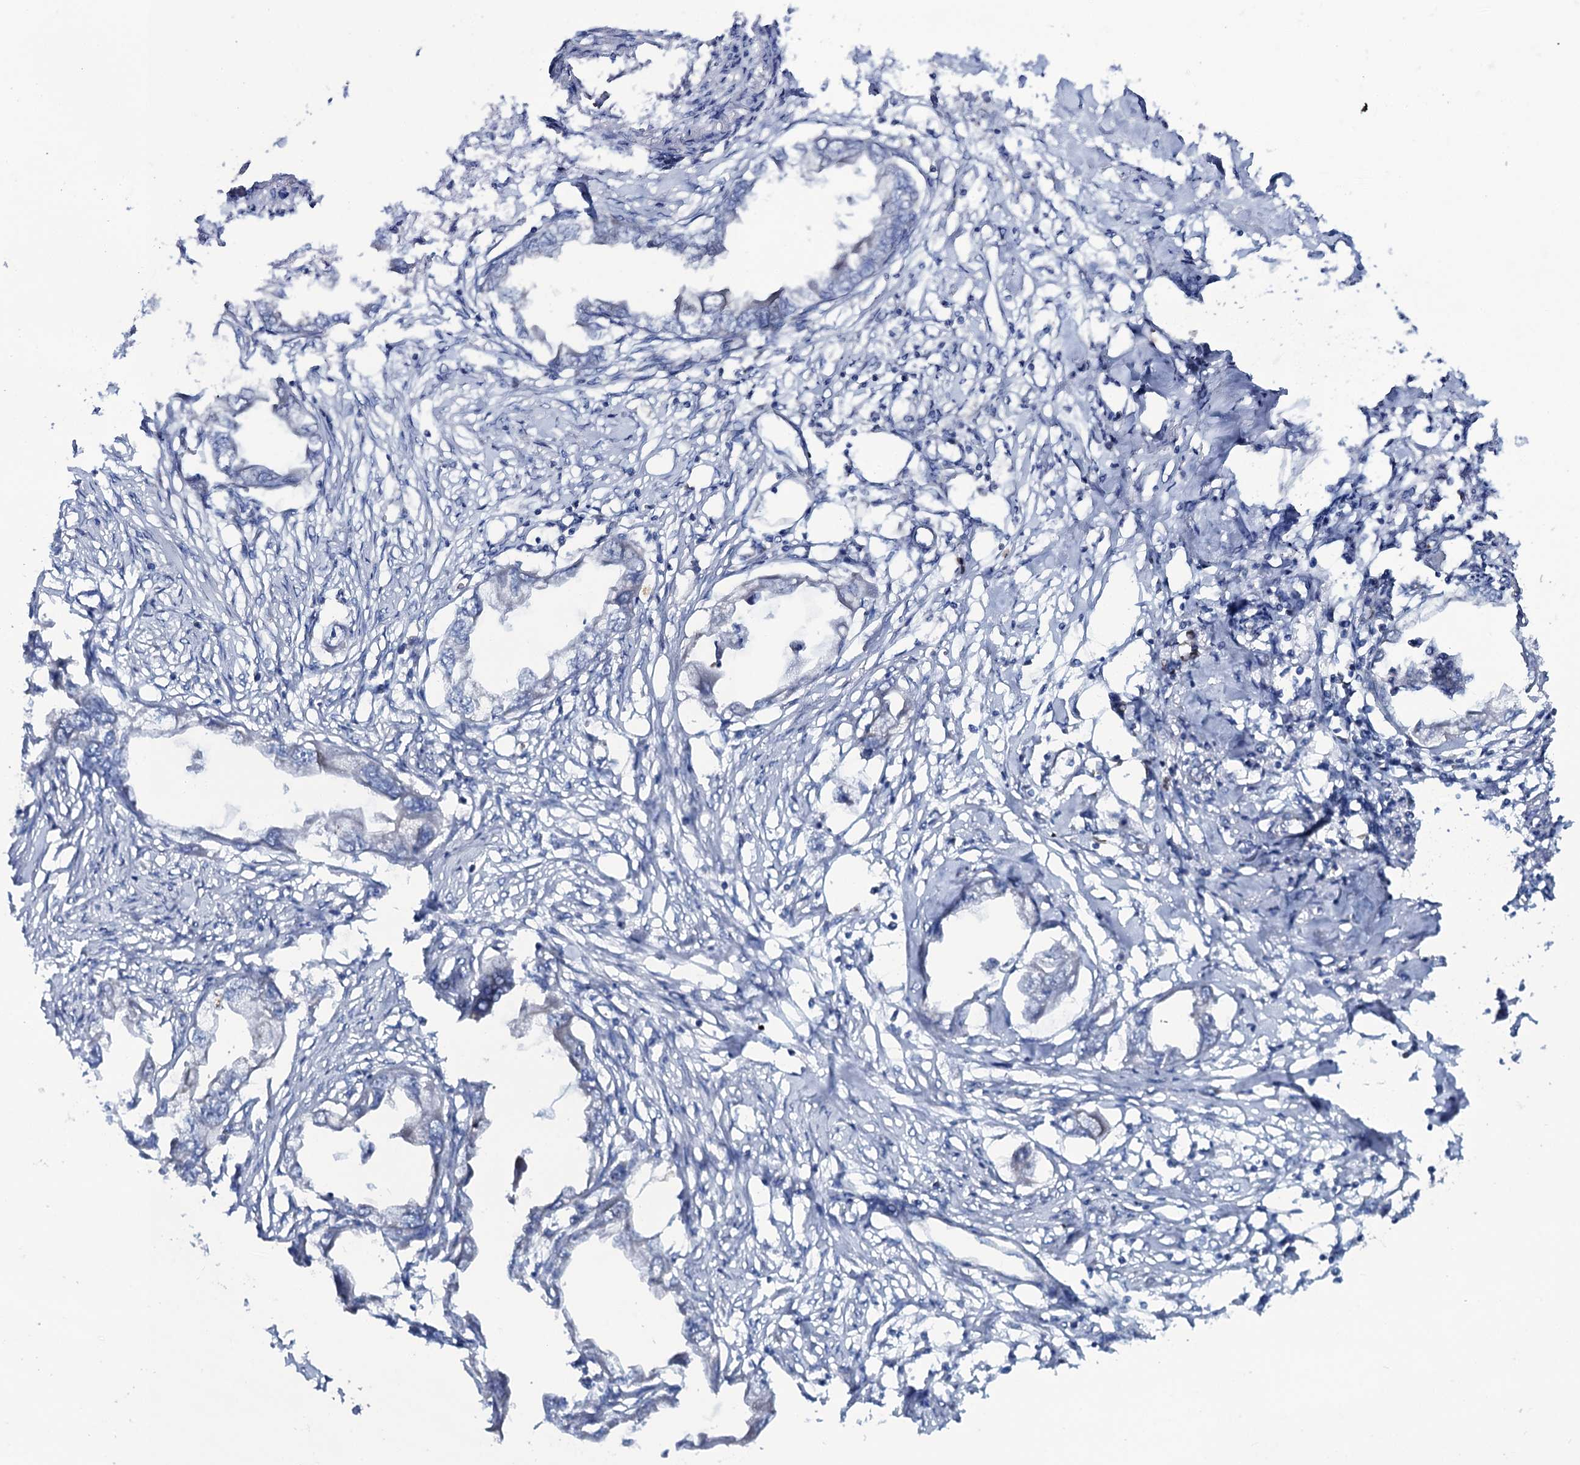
{"staining": {"intensity": "negative", "quantity": "none", "location": "none"}, "tissue": "endometrial cancer", "cell_type": "Tumor cells", "image_type": "cancer", "snomed": [{"axis": "morphology", "description": "Adenocarcinoma, NOS"}, {"axis": "morphology", "description": "Adenocarcinoma, metastatic, NOS"}, {"axis": "topography", "description": "Adipose tissue"}, {"axis": "topography", "description": "Endometrium"}], "caption": "DAB immunohistochemical staining of endometrial cancer (metastatic adenocarcinoma) demonstrates no significant staining in tumor cells.", "gene": "MRPS35", "patient": {"sex": "female", "age": 67}}